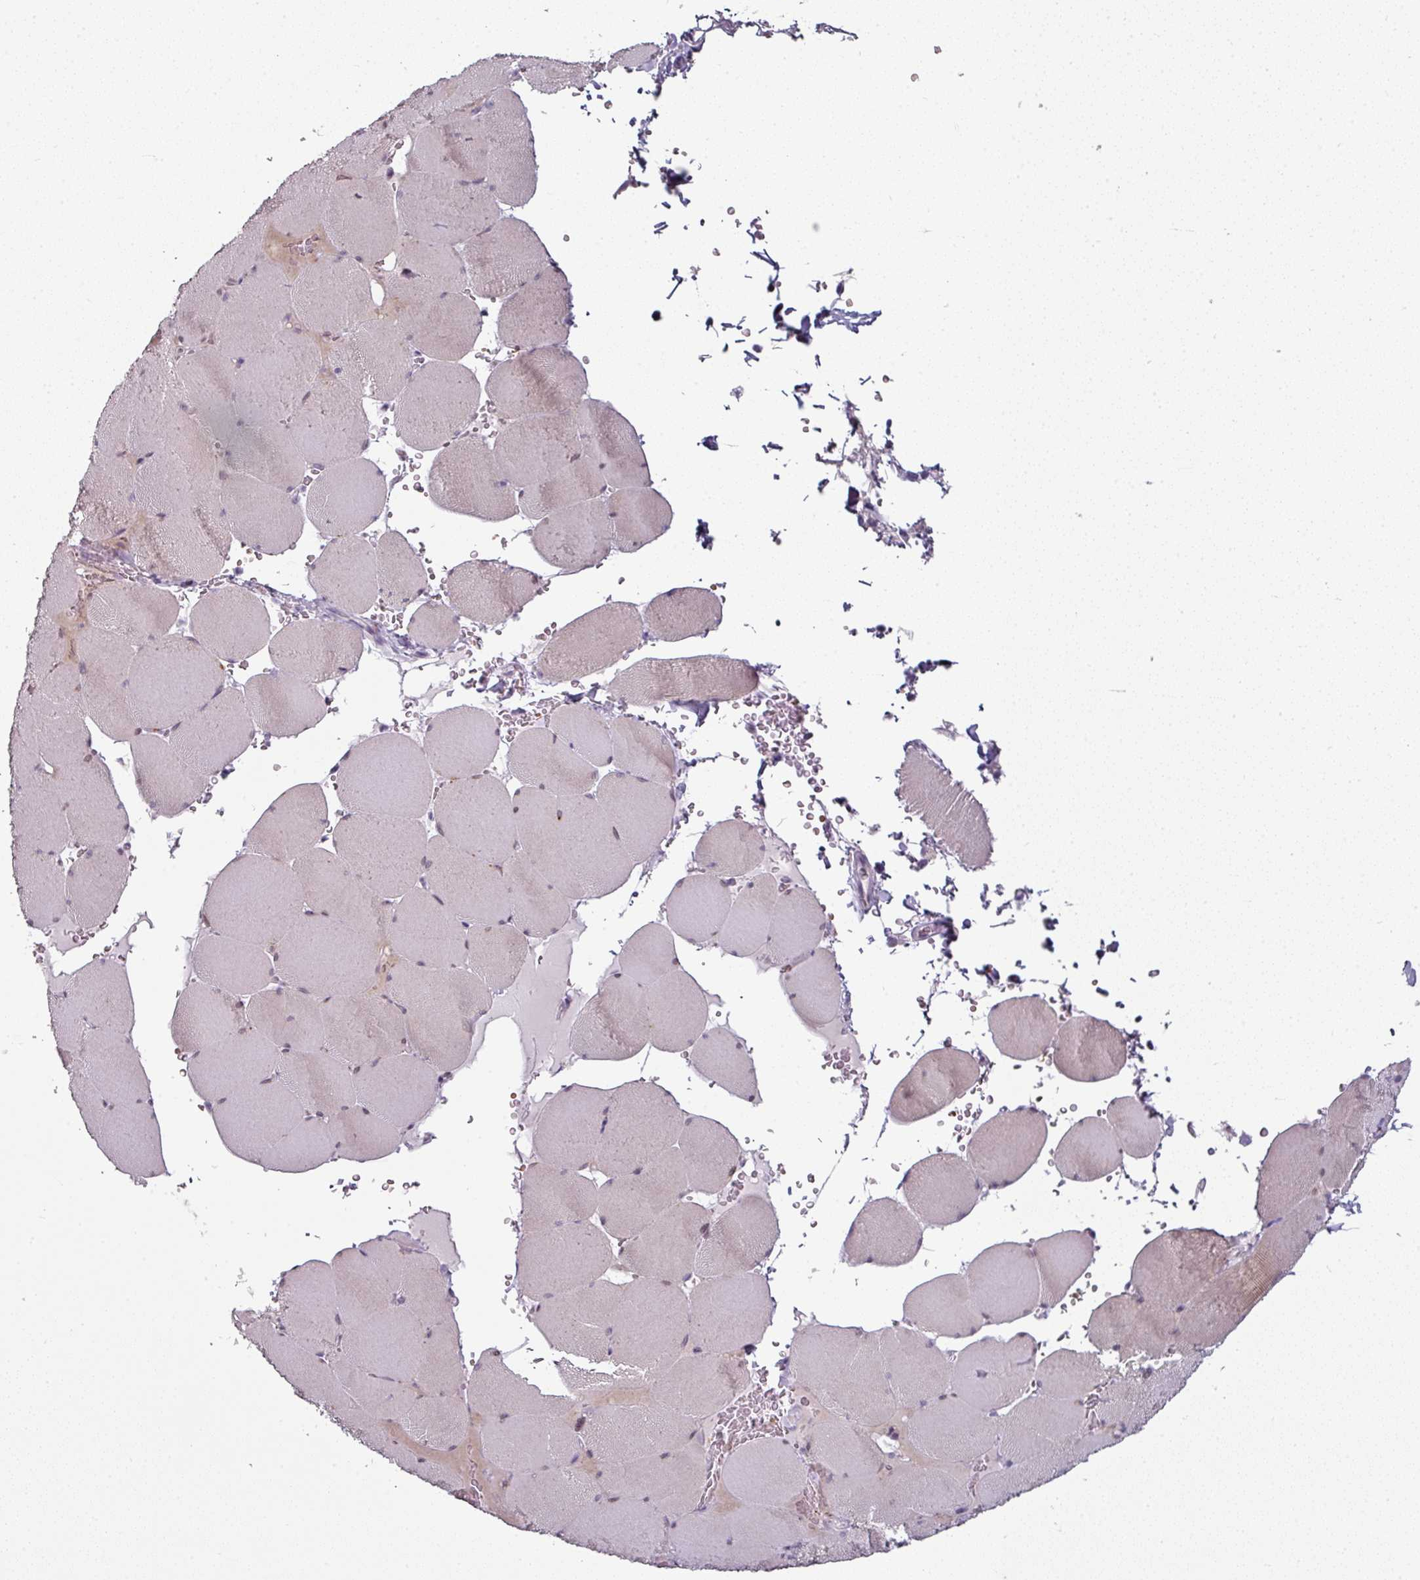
{"staining": {"intensity": "negative", "quantity": "none", "location": "none"}, "tissue": "skeletal muscle", "cell_type": "Myocytes", "image_type": "normal", "snomed": [{"axis": "morphology", "description": "Normal tissue, NOS"}, {"axis": "topography", "description": "Skeletal muscle"}, {"axis": "topography", "description": "Head-Neck"}], "caption": "Immunohistochemistry image of normal skeletal muscle: skeletal muscle stained with DAB (3,3'-diaminobenzidine) displays no significant protein staining in myocytes. (Brightfield microscopy of DAB IHC at high magnification).", "gene": "SYT8", "patient": {"sex": "male", "age": 66}}